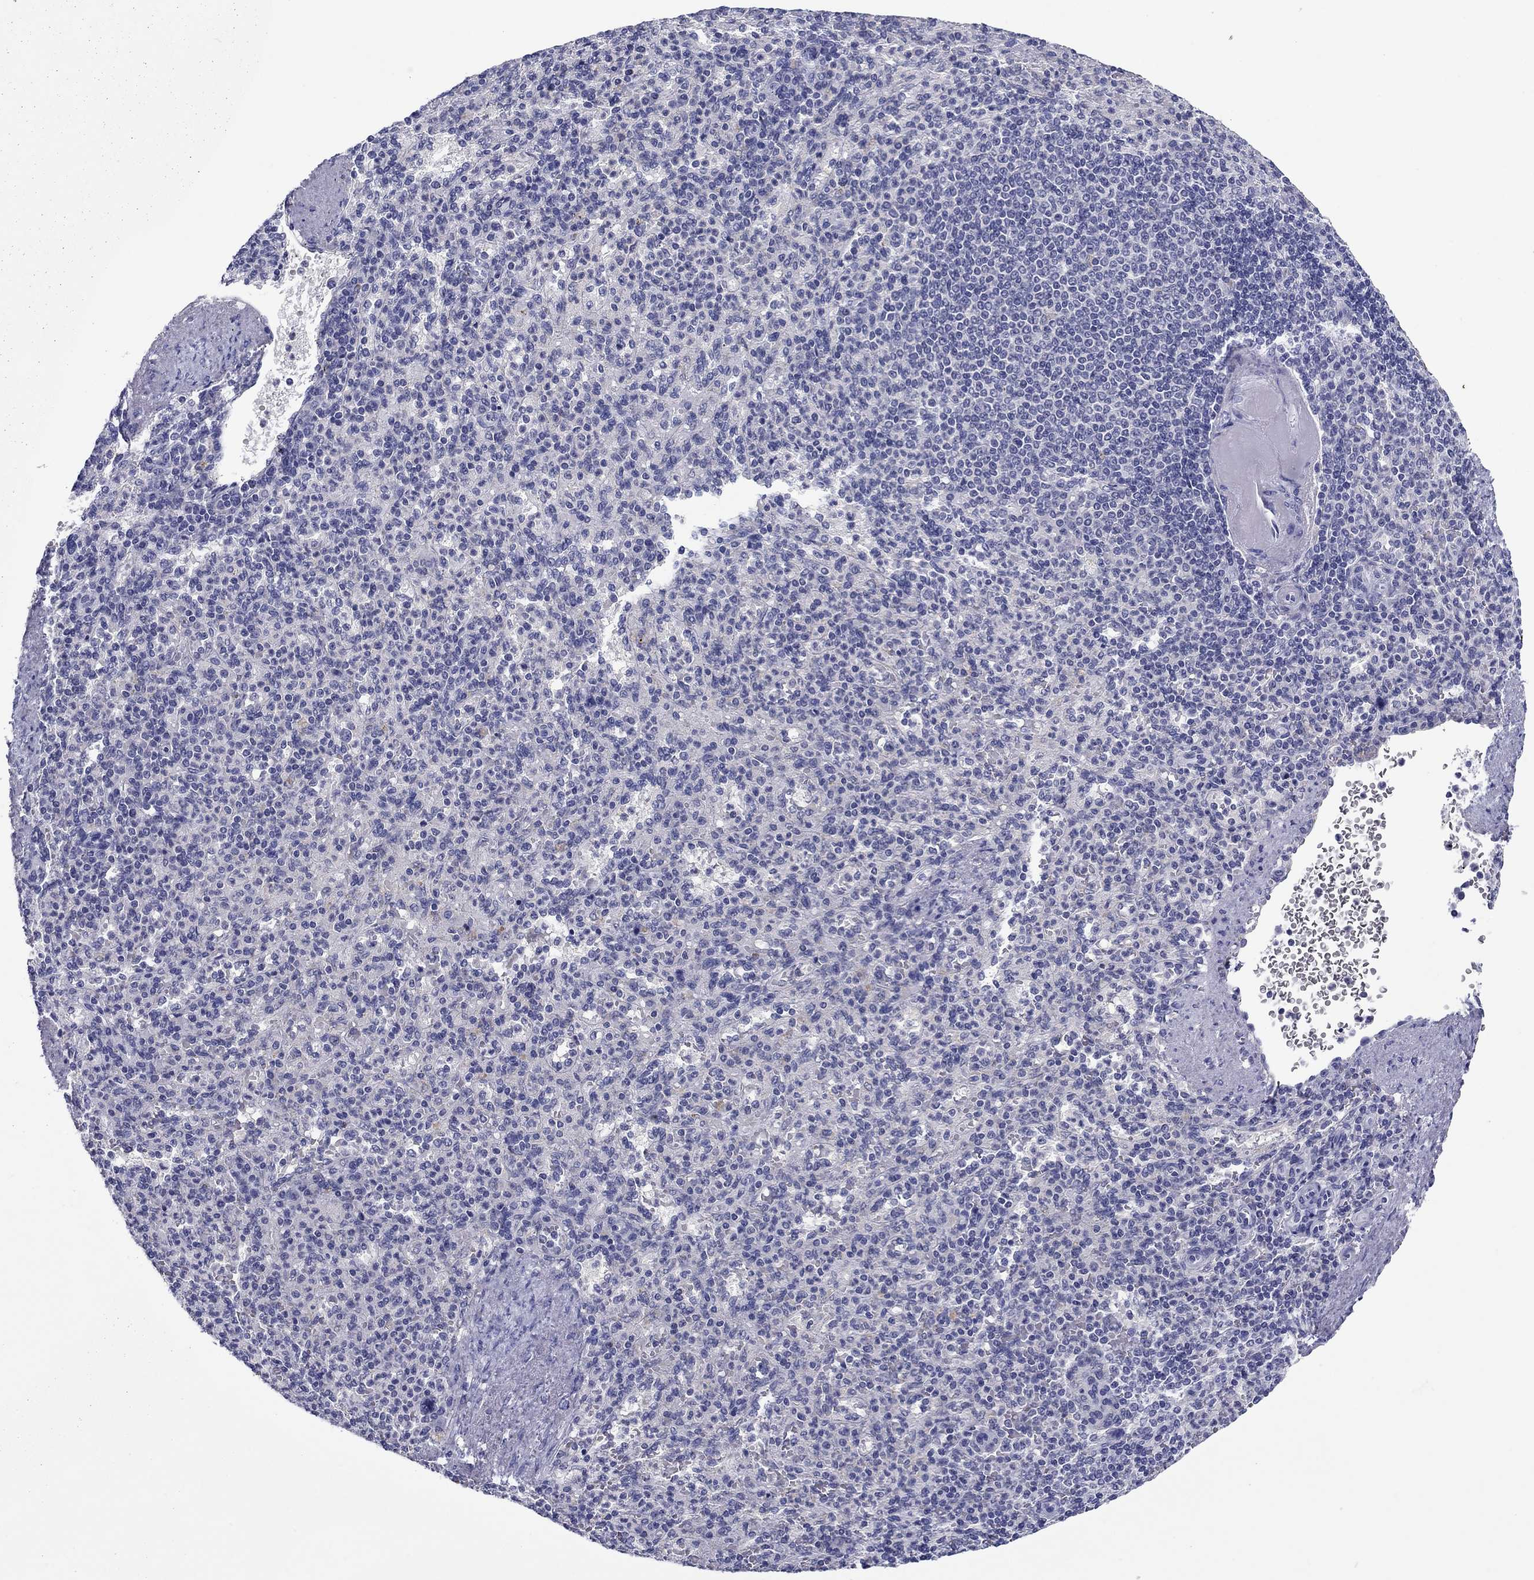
{"staining": {"intensity": "negative", "quantity": "none", "location": "none"}, "tissue": "spleen", "cell_type": "Cells in red pulp", "image_type": "normal", "snomed": [{"axis": "morphology", "description": "Normal tissue, NOS"}, {"axis": "topography", "description": "Spleen"}], "caption": "Spleen was stained to show a protein in brown. There is no significant expression in cells in red pulp.", "gene": "TCFL5", "patient": {"sex": "female", "age": 74}}